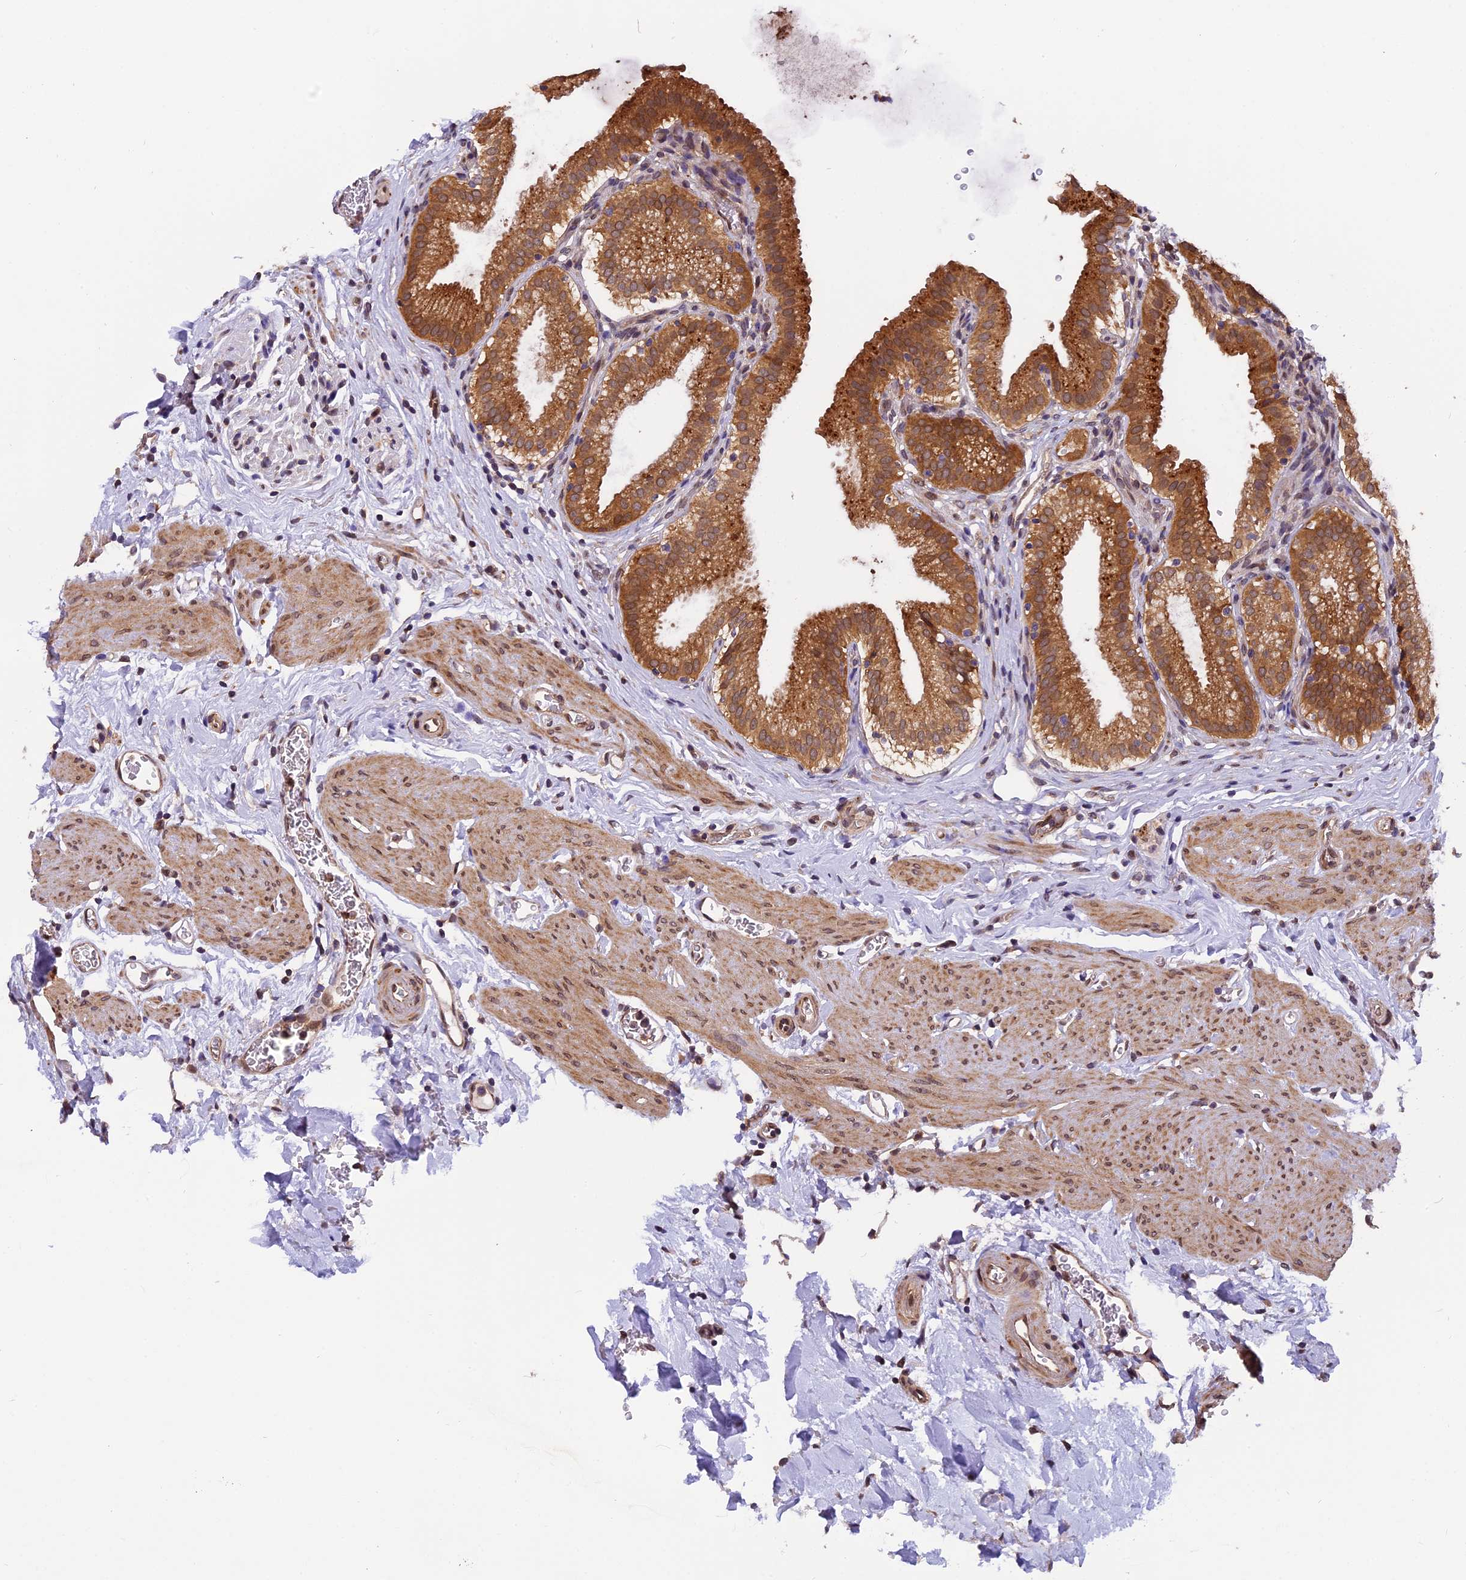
{"staining": {"intensity": "strong", "quantity": ">75%", "location": "cytoplasmic/membranous"}, "tissue": "gallbladder", "cell_type": "Glandular cells", "image_type": "normal", "snomed": [{"axis": "morphology", "description": "Normal tissue, NOS"}, {"axis": "topography", "description": "Gallbladder"}], "caption": "Gallbladder stained with DAB (3,3'-diaminobenzidine) IHC reveals high levels of strong cytoplasmic/membranous expression in about >75% of glandular cells. Nuclei are stained in blue.", "gene": "CHMP2A", "patient": {"sex": "male", "age": 54}}